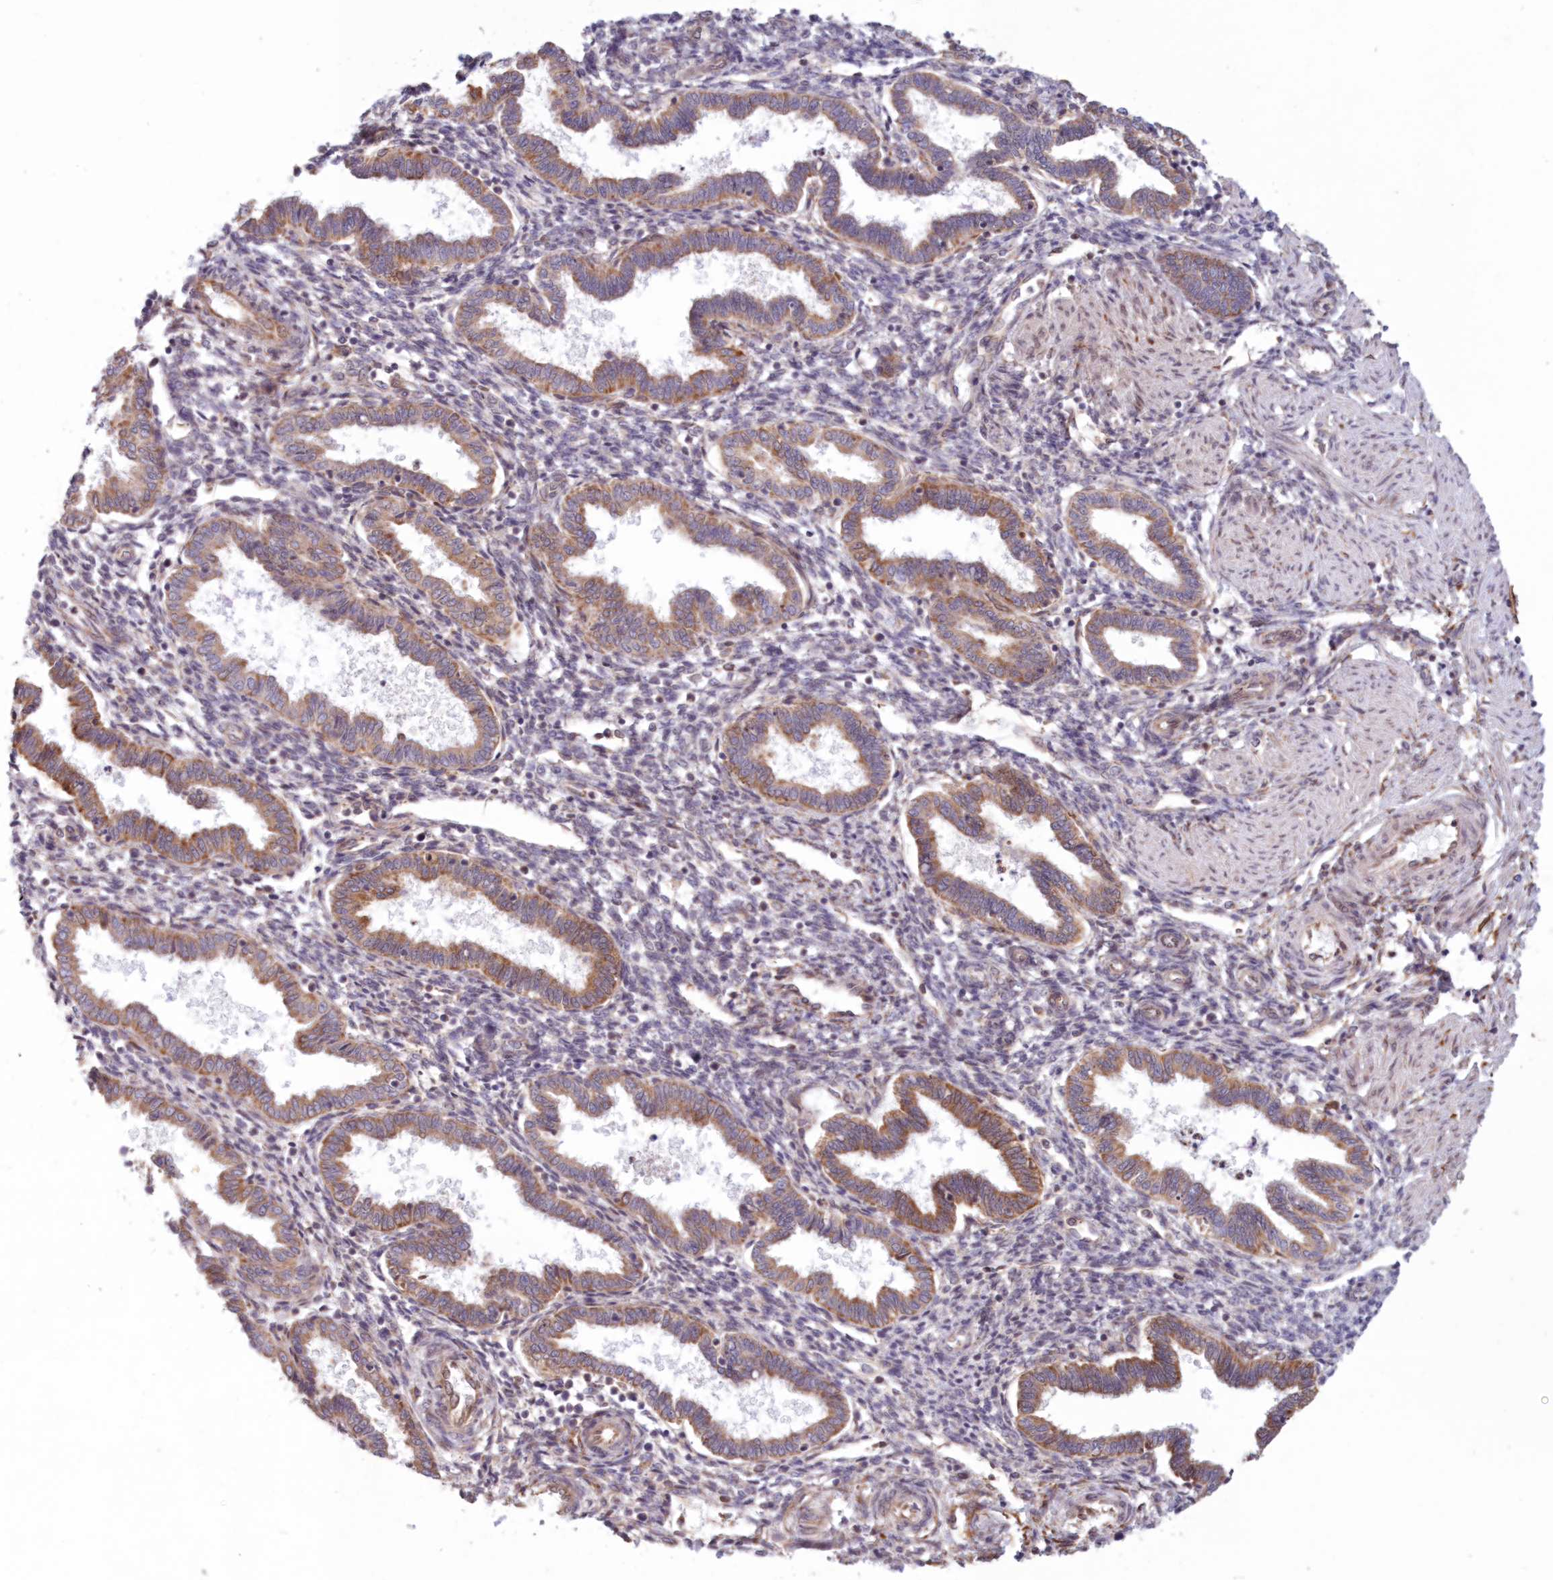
{"staining": {"intensity": "weak", "quantity": "<25%", "location": "cytoplasmic/membranous"}, "tissue": "endometrium", "cell_type": "Cells in endometrial stroma", "image_type": "normal", "snomed": [{"axis": "morphology", "description": "Normal tissue, NOS"}, {"axis": "topography", "description": "Endometrium"}], "caption": "There is no significant staining in cells in endometrial stroma of endometrium. The staining is performed using DAB brown chromogen with nuclei counter-stained in using hematoxylin.", "gene": "PCYOX1L", "patient": {"sex": "female", "age": 33}}